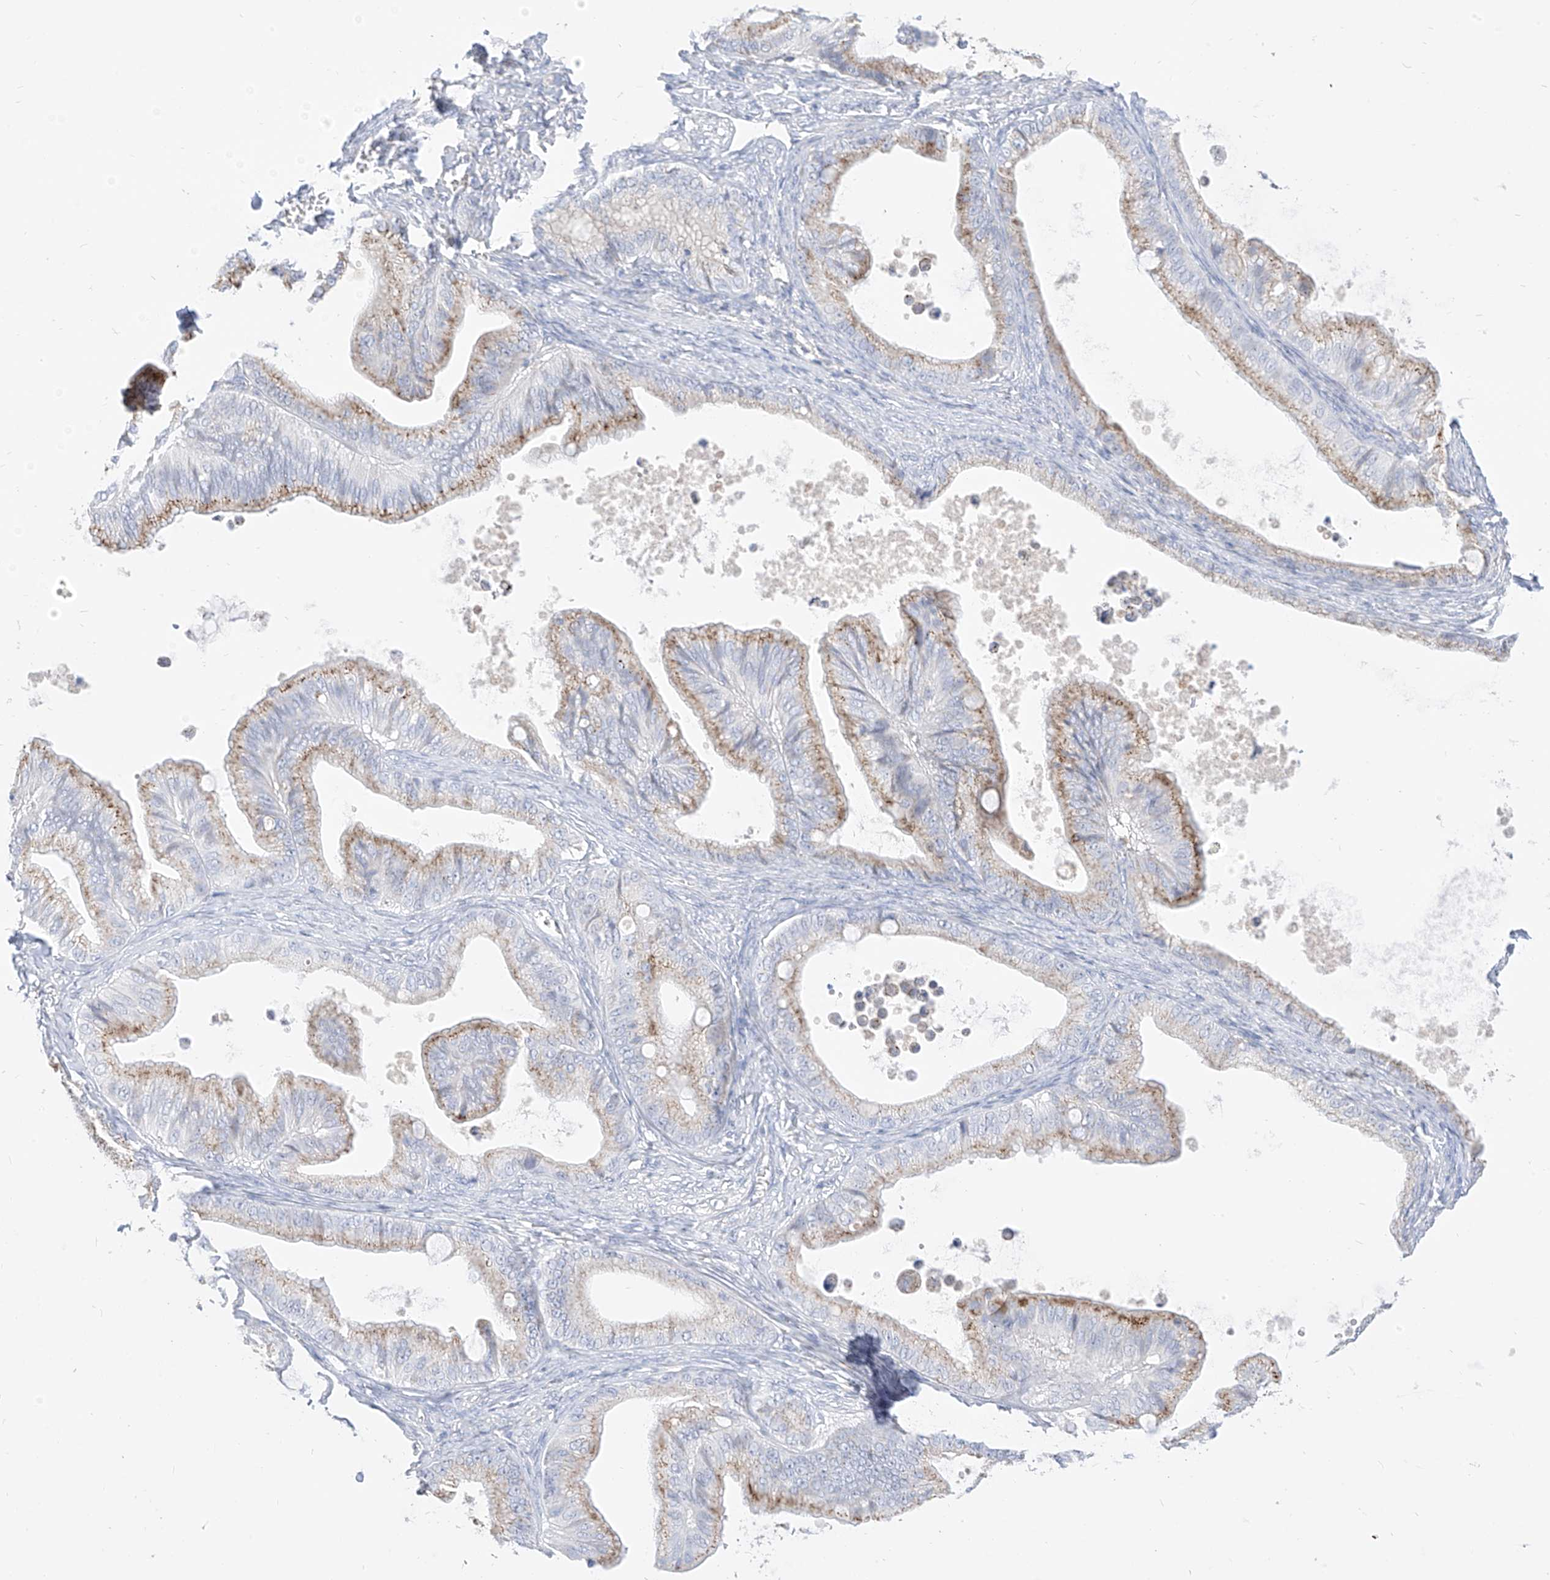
{"staining": {"intensity": "moderate", "quantity": ">75%", "location": "cytoplasmic/membranous"}, "tissue": "ovarian cancer", "cell_type": "Tumor cells", "image_type": "cancer", "snomed": [{"axis": "morphology", "description": "Cystadenocarcinoma, mucinous, NOS"}, {"axis": "topography", "description": "Ovary"}], "caption": "Immunohistochemical staining of human ovarian mucinous cystadenocarcinoma shows medium levels of moderate cytoplasmic/membranous expression in approximately >75% of tumor cells.", "gene": "RASA2", "patient": {"sex": "female", "age": 71}}